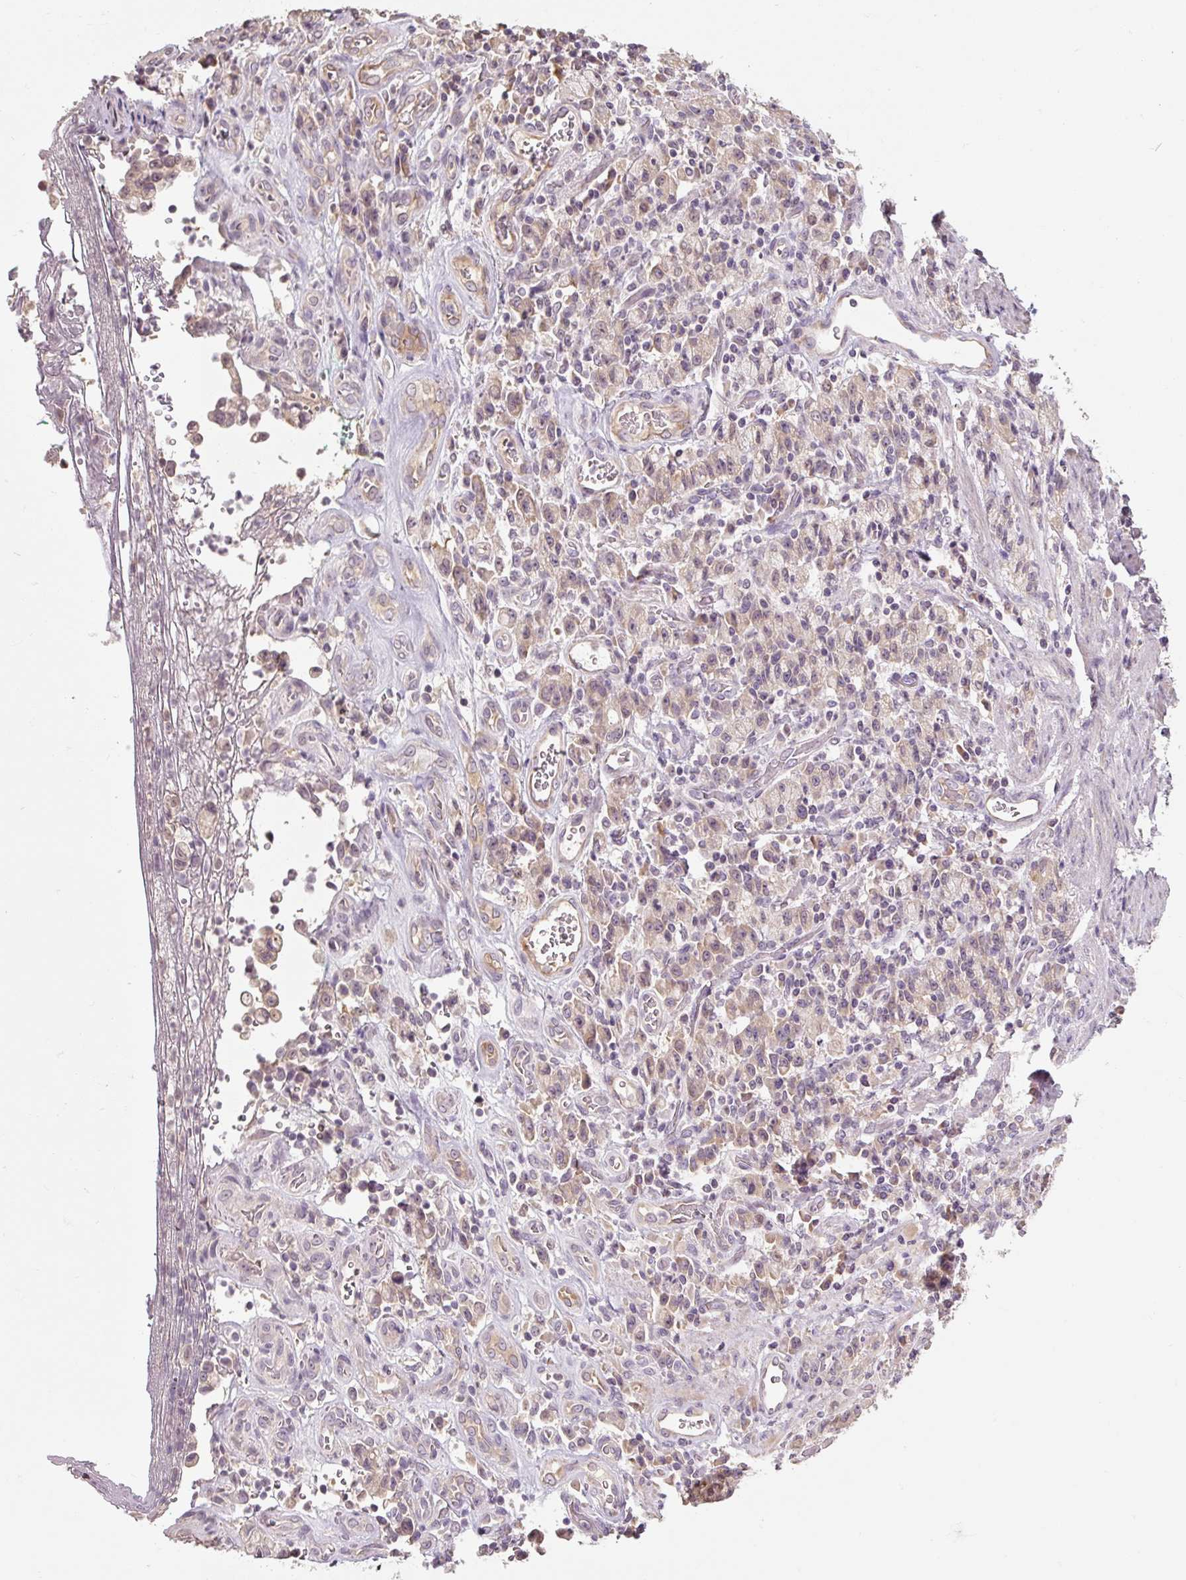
{"staining": {"intensity": "weak", "quantity": "25%-75%", "location": "cytoplasmic/membranous"}, "tissue": "stomach cancer", "cell_type": "Tumor cells", "image_type": "cancer", "snomed": [{"axis": "morphology", "description": "Adenocarcinoma, NOS"}, {"axis": "topography", "description": "Stomach"}], "caption": "This micrograph demonstrates immunohistochemistry (IHC) staining of human stomach adenocarcinoma, with low weak cytoplasmic/membranous expression in about 25%-75% of tumor cells.", "gene": "CFAP65", "patient": {"sex": "male", "age": 77}}